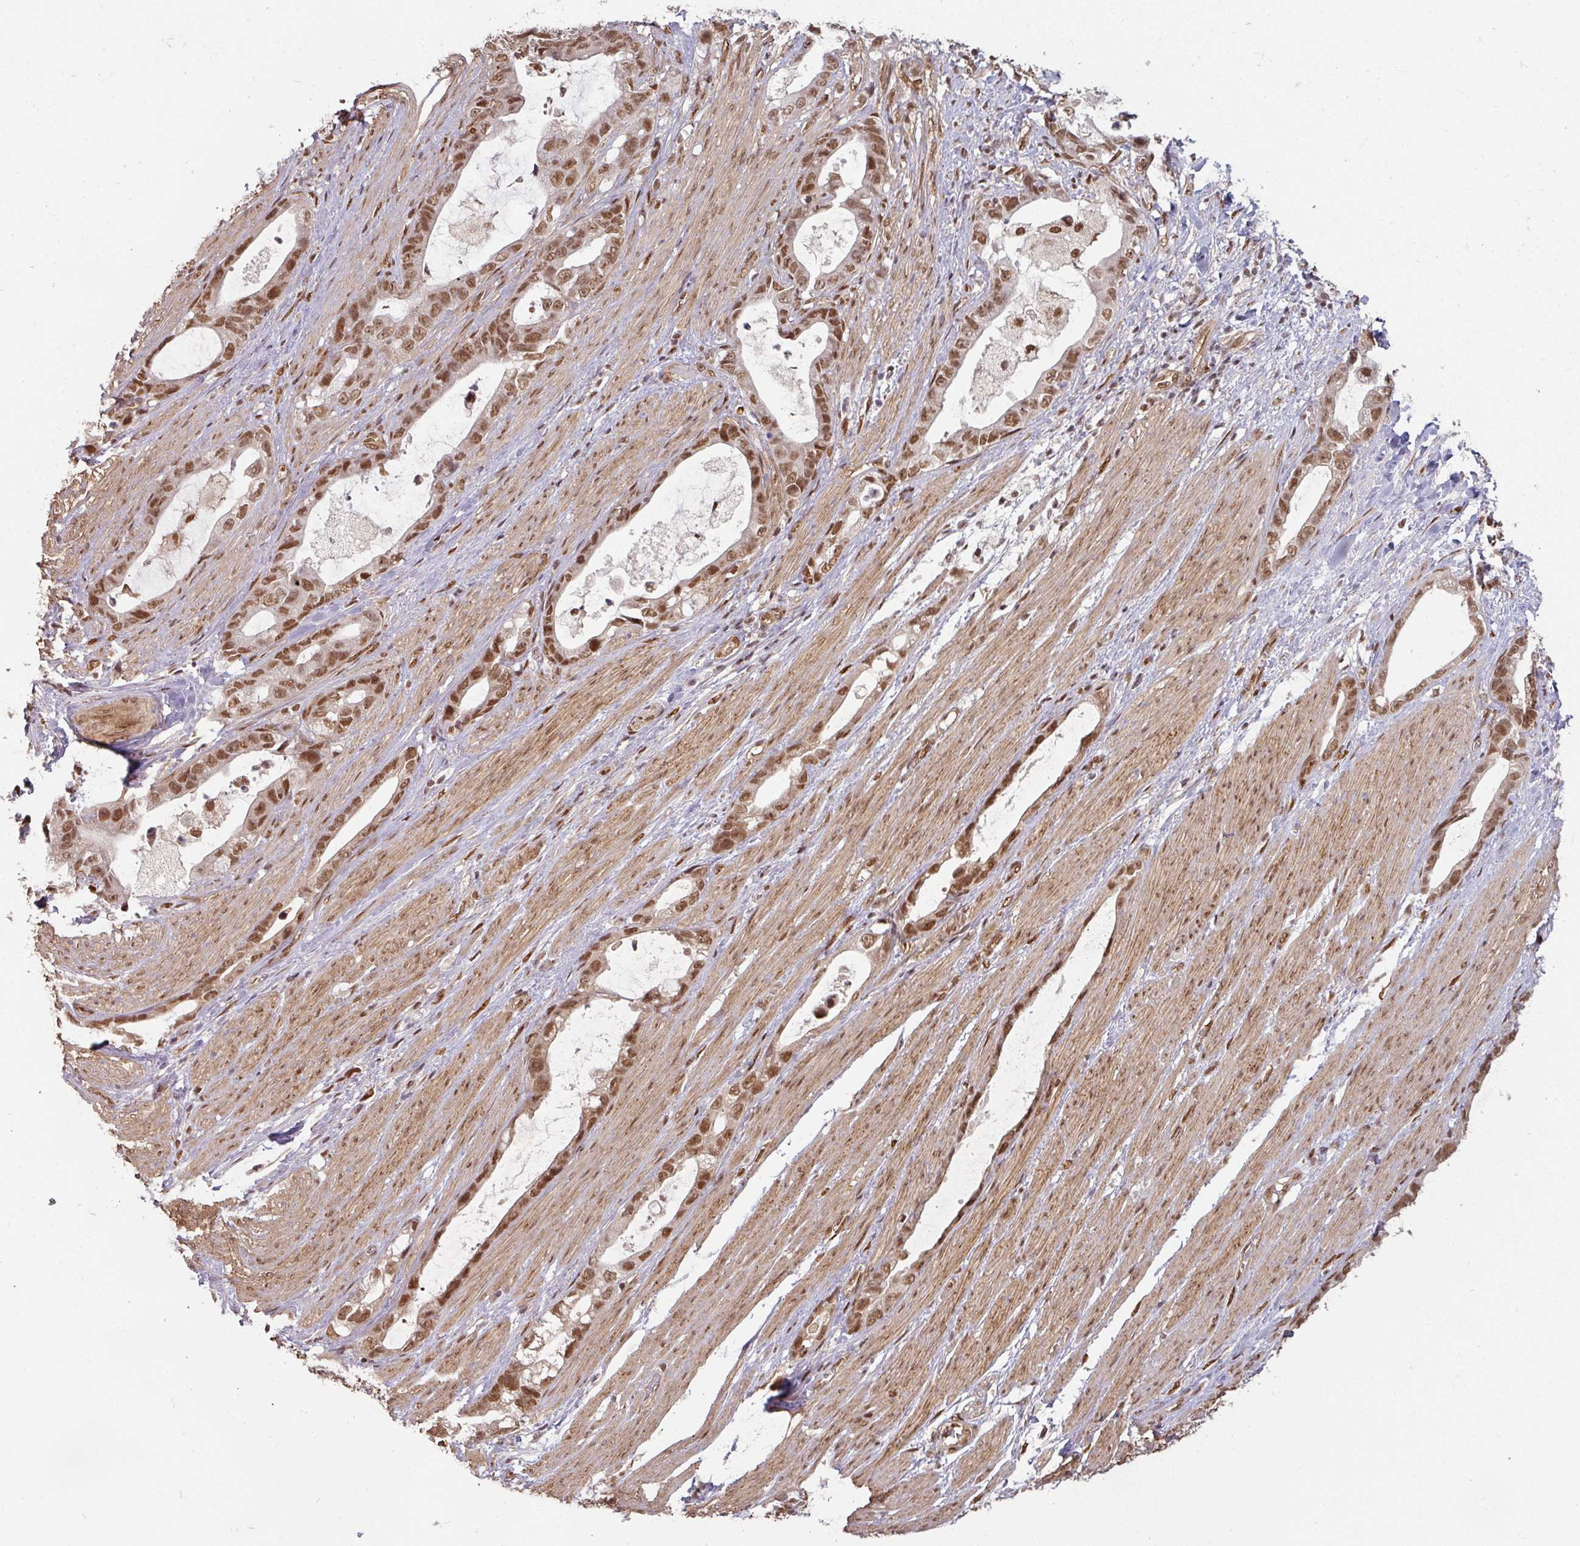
{"staining": {"intensity": "moderate", "quantity": ">75%", "location": "nuclear"}, "tissue": "stomach cancer", "cell_type": "Tumor cells", "image_type": "cancer", "snomed": [{"axis": "morphology", "description": "Adenocarcinoma, NOS"}, {"axis": "topography", "description": "Stomach"}], "caption": "High-magnification brightfield microscopy of stomach cancer stained with DAB (brown) and counterstained with hematoxylin (blue). tumor cells exhibit moderate nuclear positivity is identified in approximately>75% of cells. (DAB IHC, brown staining for protein, blue staining for nuclei).", "gene": "SIK3", "patient": {"sex": "male", "age": 55}}